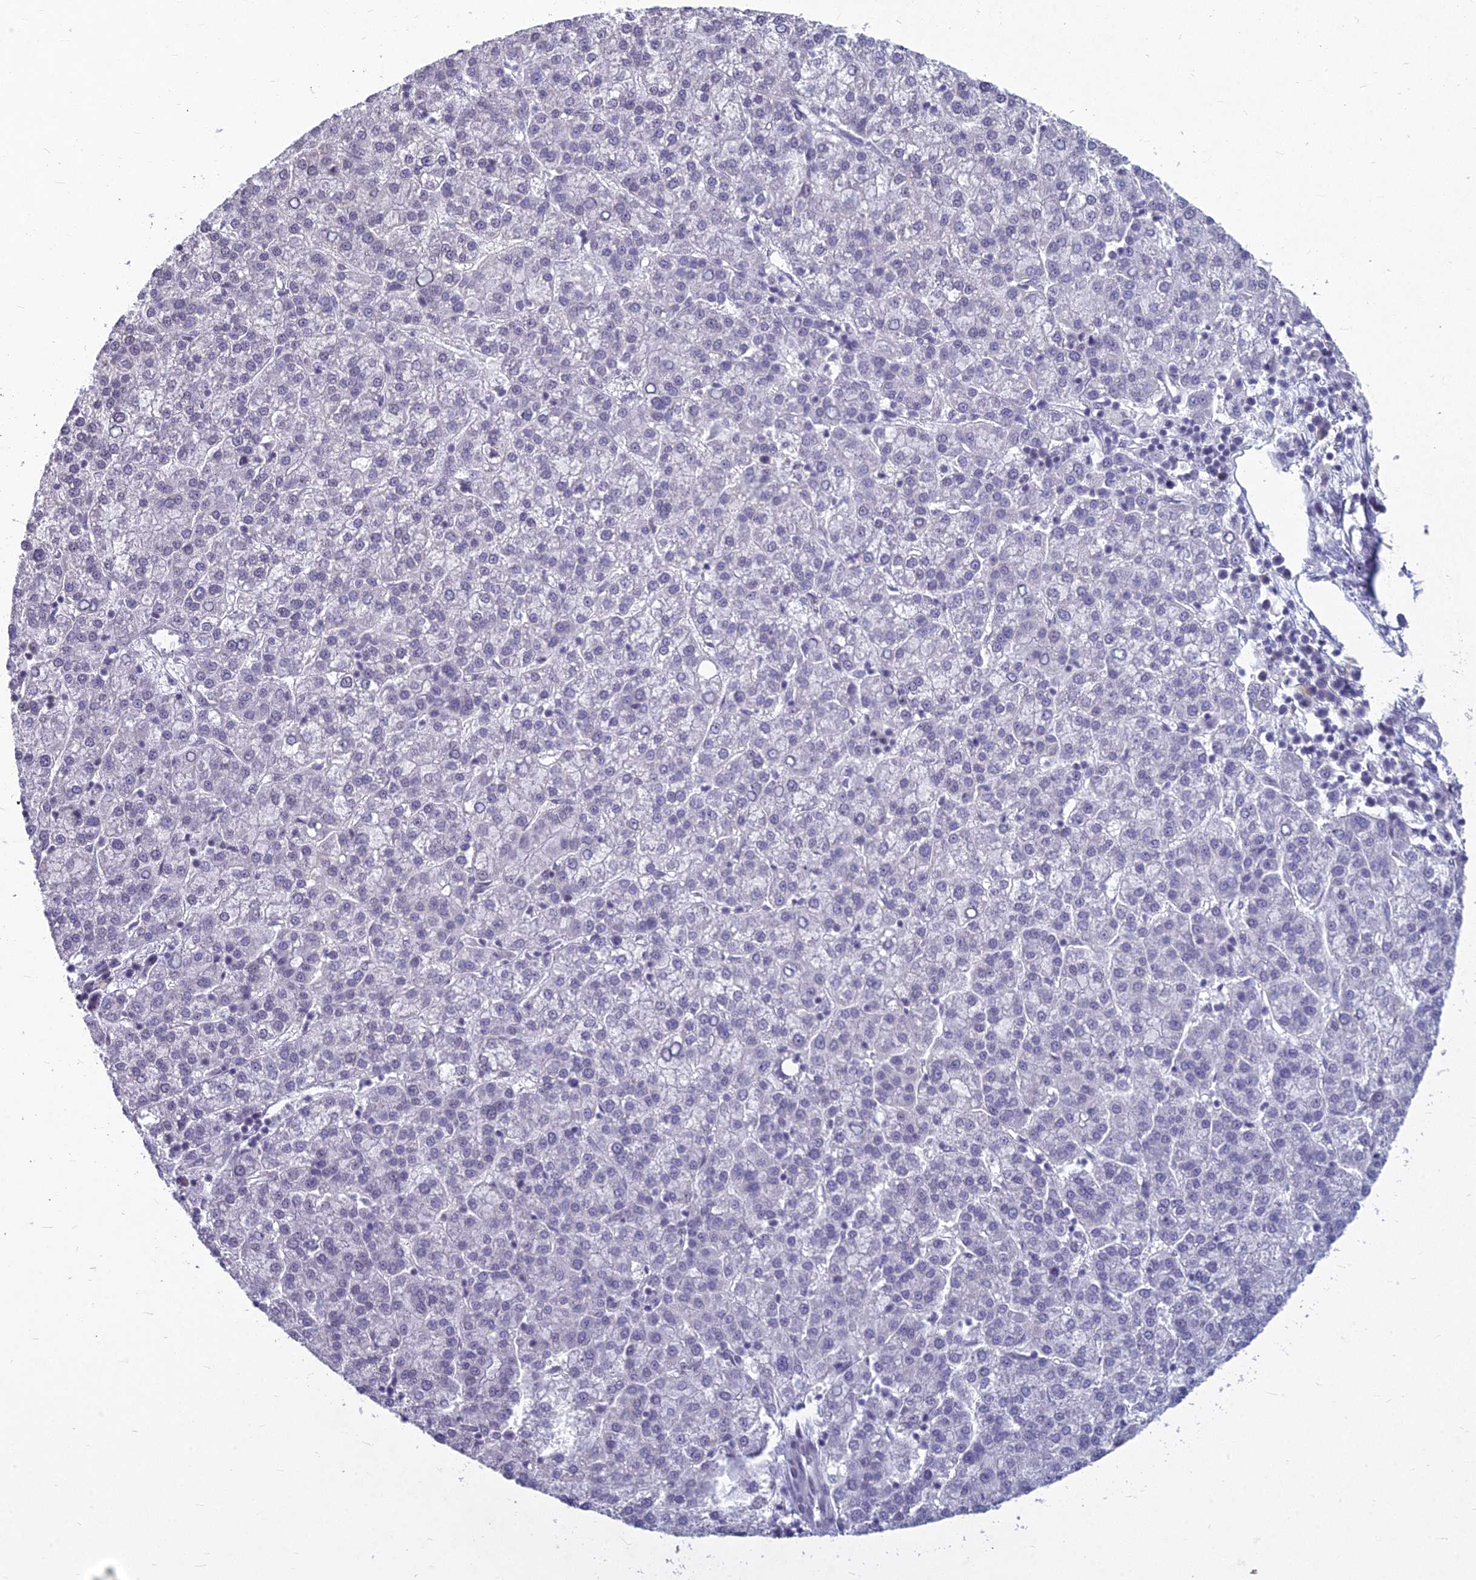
{"staining": {"intensity": "negative", "quantity": "none", "location": "none"}, "tissue": "liver cancer", "cell_type": "Tumor cells", "image_type": "cancer", "snomed": [{"axis": "morphology", "description": "Carcinoma, Hepatocellular, NOS"}, {"axis": "topography", "description": "Liver"}], "caption": "The immunohistochemistry image has no significant expression in tumor cells of hepatocellular carcinoma (liver) tissue.", "gene": "KAT7", "patient": {"sex": "female", "age": 58}}